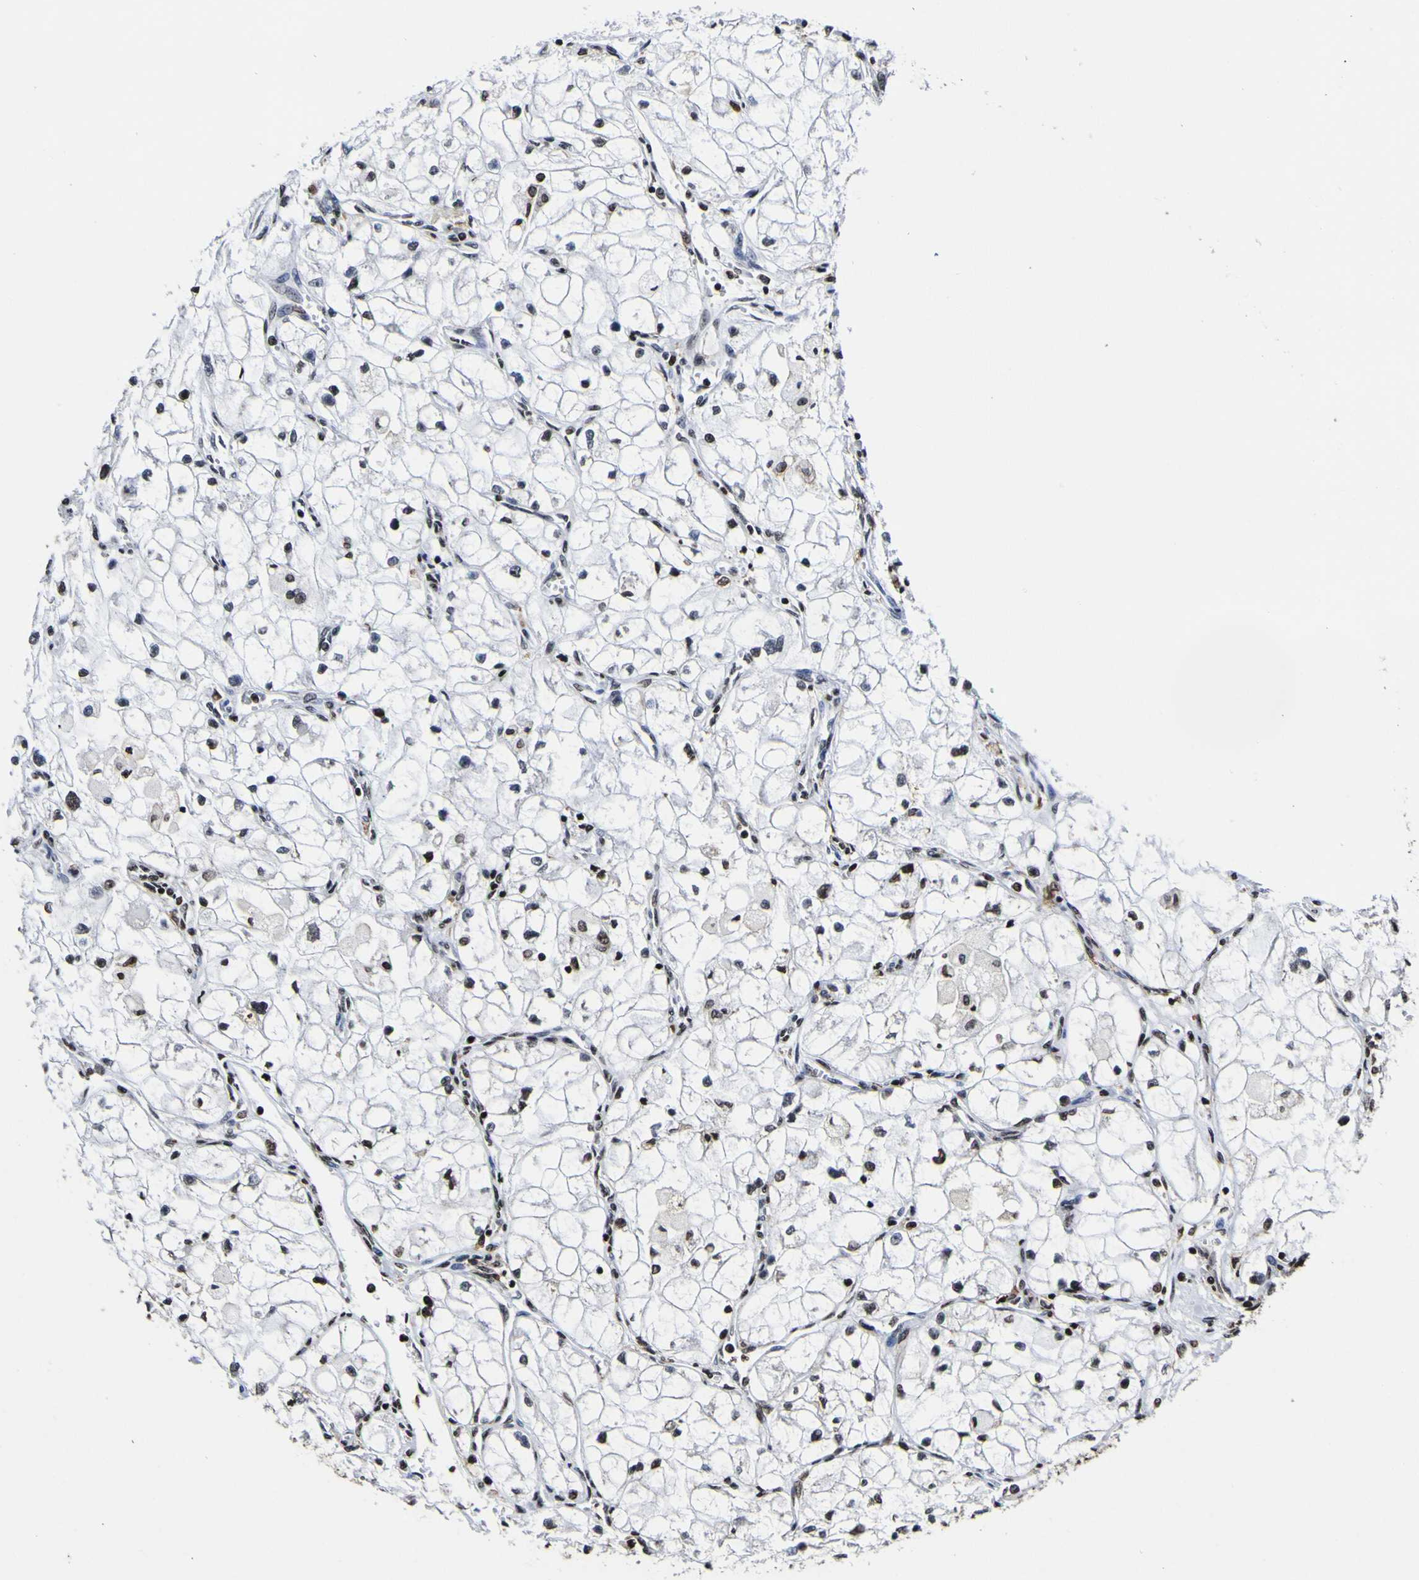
{"staining": {"intensity": "moderate", "quantity": "<25%", "location": "nuclear"}, "tissue": "renal cancer", "cell_type": "Tumor cells", "image_type": "cancer", "snomed": [{"axis": "morphology", "description": "Adenocarcinoma, NOS"}, {"axis": "topography", "description": "Kidney"}], "caption": "An image of renal adenocarcinoma stained for a protein reveals moderate nuclear brown staining in tumor cells.", "gene": "PIAS1", "patient": {"sex": "female", "age": 70}}